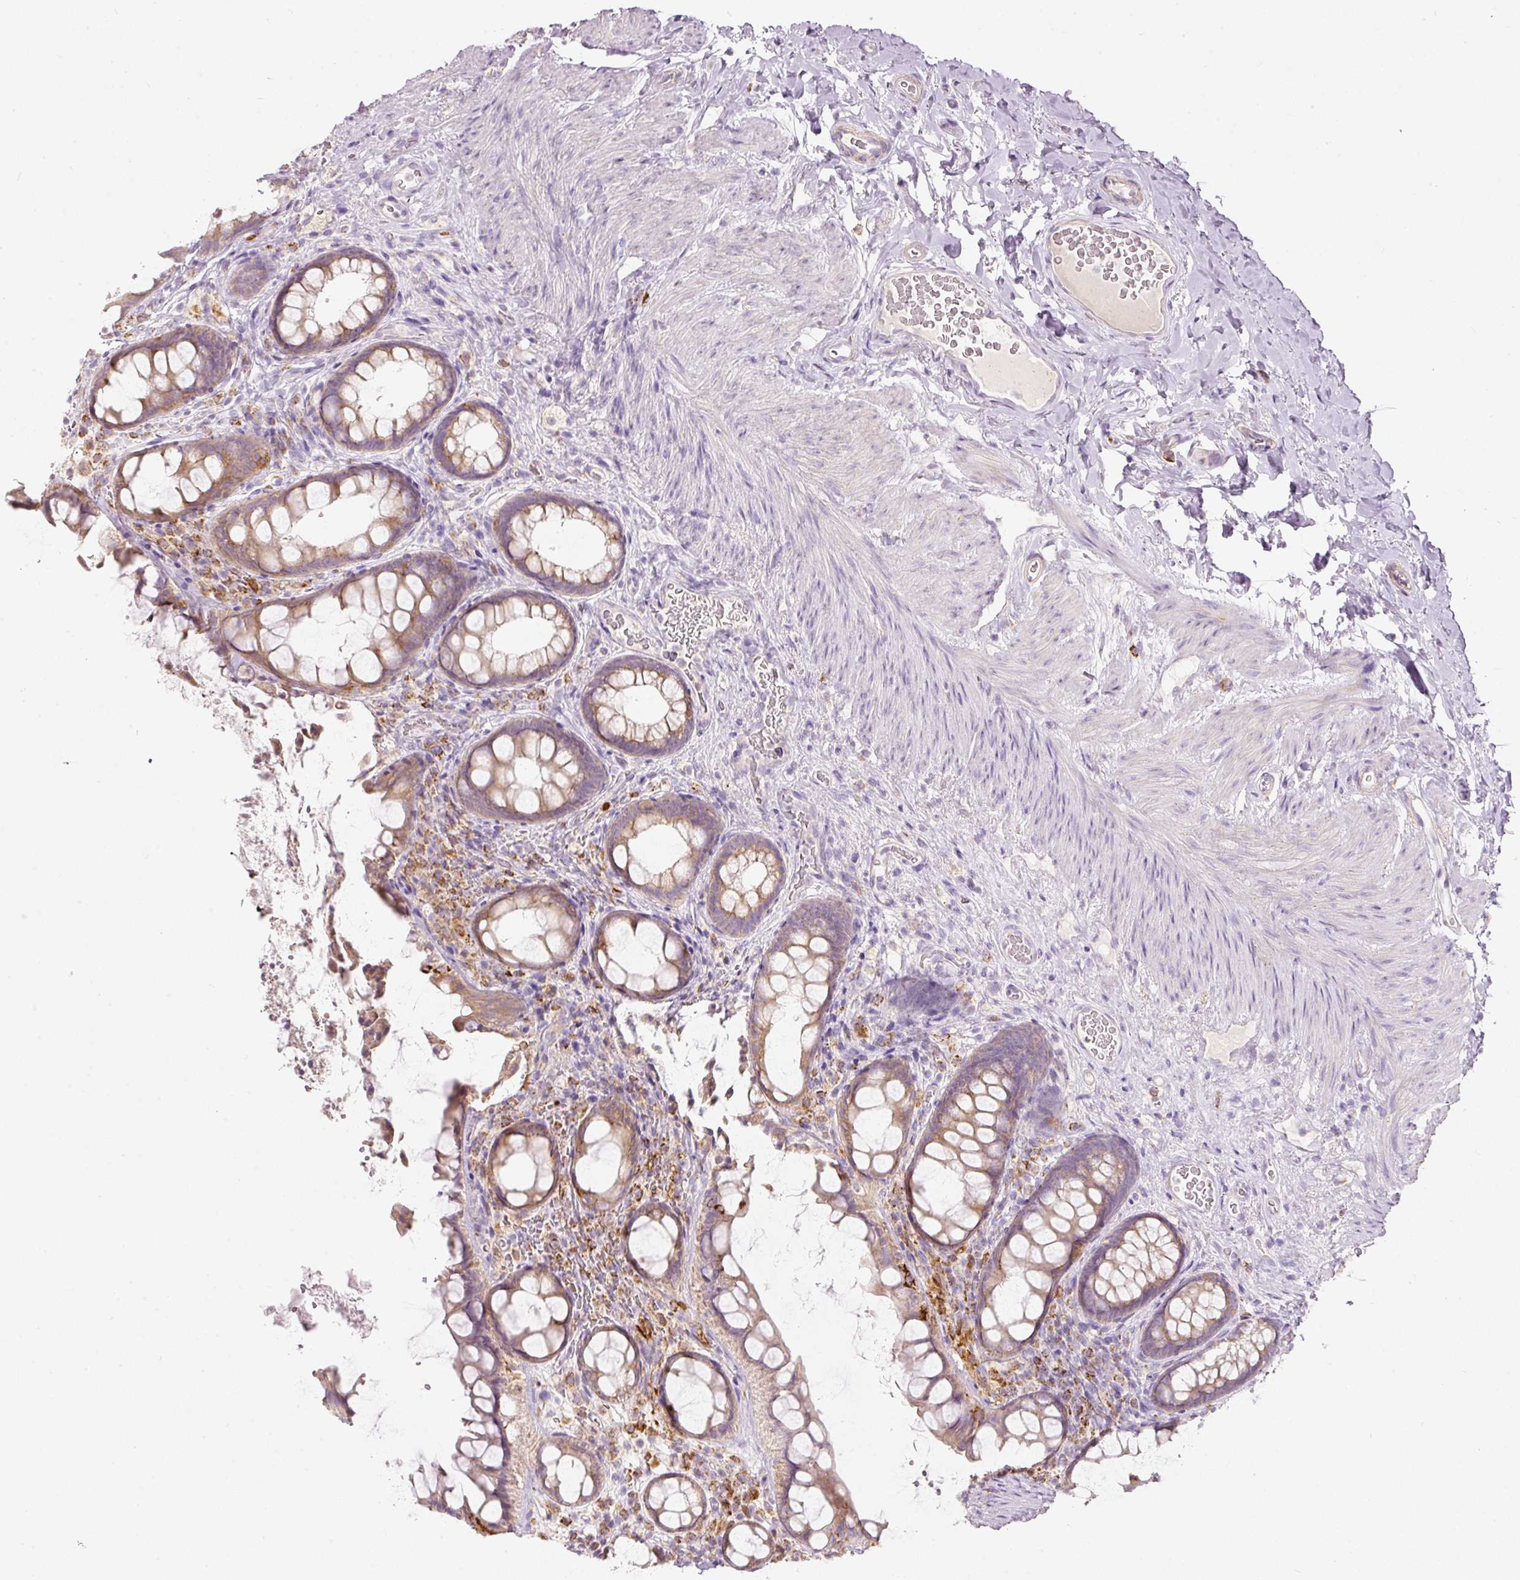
{"staining": {"intensity": "moderate", "quantity": ">75%", "location": "cytoplasmic/membranous"}, "tissue": "rectum", "cell_type": "Glandular cells", "image_type": "normal", "snomed": [{"axis": "morphology", "description": "Normal tissue, NOS"}, {"axis": "topography", "description": "Rectum"}, {"axis": "topography", "description": "Peripheral nerve tissue"}], "caption": "Immunohistochemistry (IHC) image of unremarkable human rectum stained for a protein (brown), which exhibits medium levels of moderate cytoplasmic/membranous expression in about >75% of glandular cells.", "gene": "MTHFD2", "patient": {"sex": "female", "age": 69}}